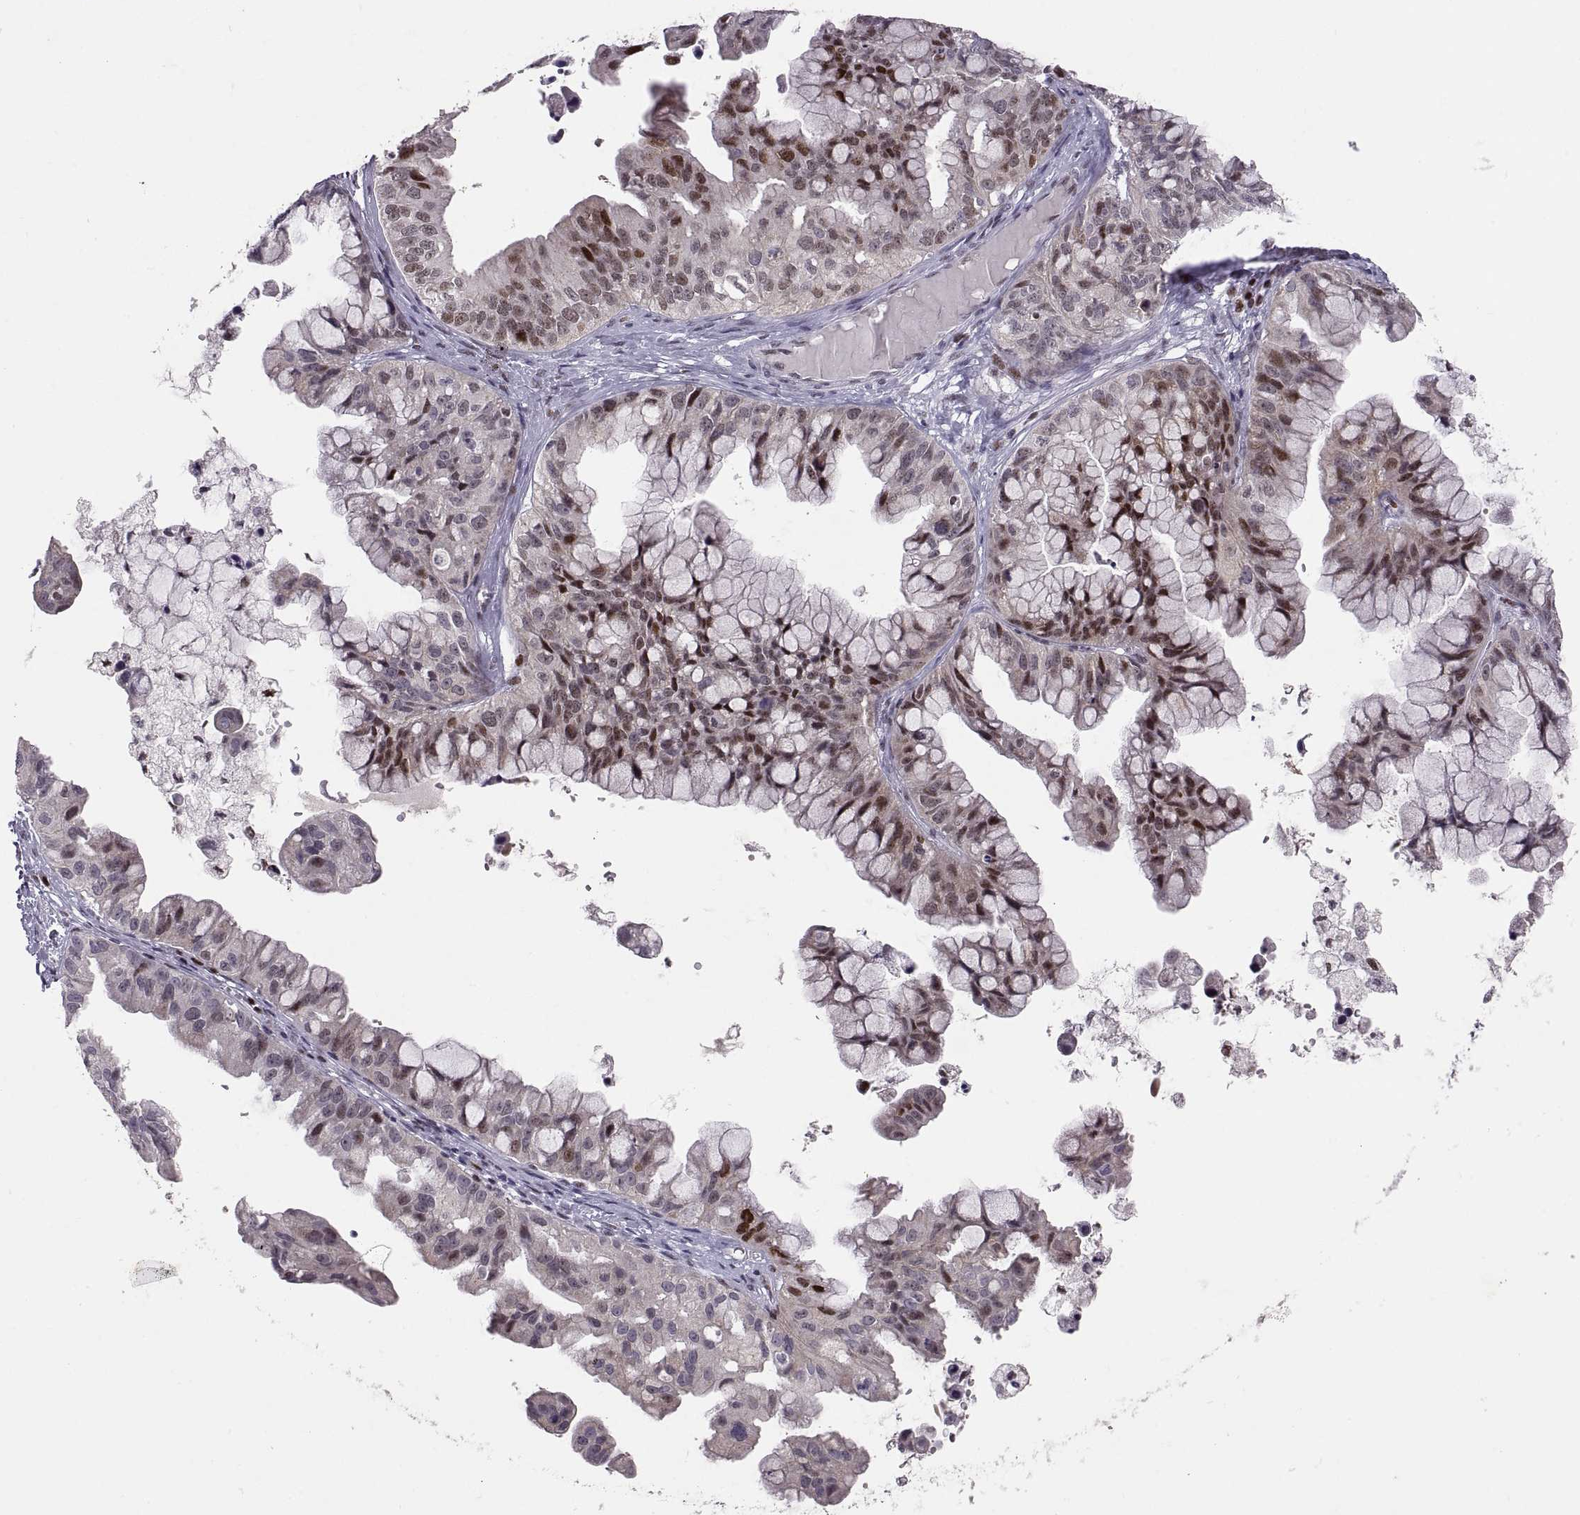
{"staining": {"intensity": "strong", "quantity": "<25%", "location": "nuclear"}, "tissue": "ovarian cancer", "cell_type": "Tumor cells", "image_type": "cancer", "snomed": [{"axis": "morphology", "description": "Cystadenocarcinoma, mucinous, NOS"}, {"axis": "topography", "description": "Ovary"}], "caption": "DAB (3,3'-diaminobenzidine) immunohistochemical staining of human ovarian mucinous cystadenocarcinoma demonstrates strong nuclear protein positivity in about <25% of tumor cells.", "gene": "SNAI1", "patient": {"sex": "female", "age": 76}}